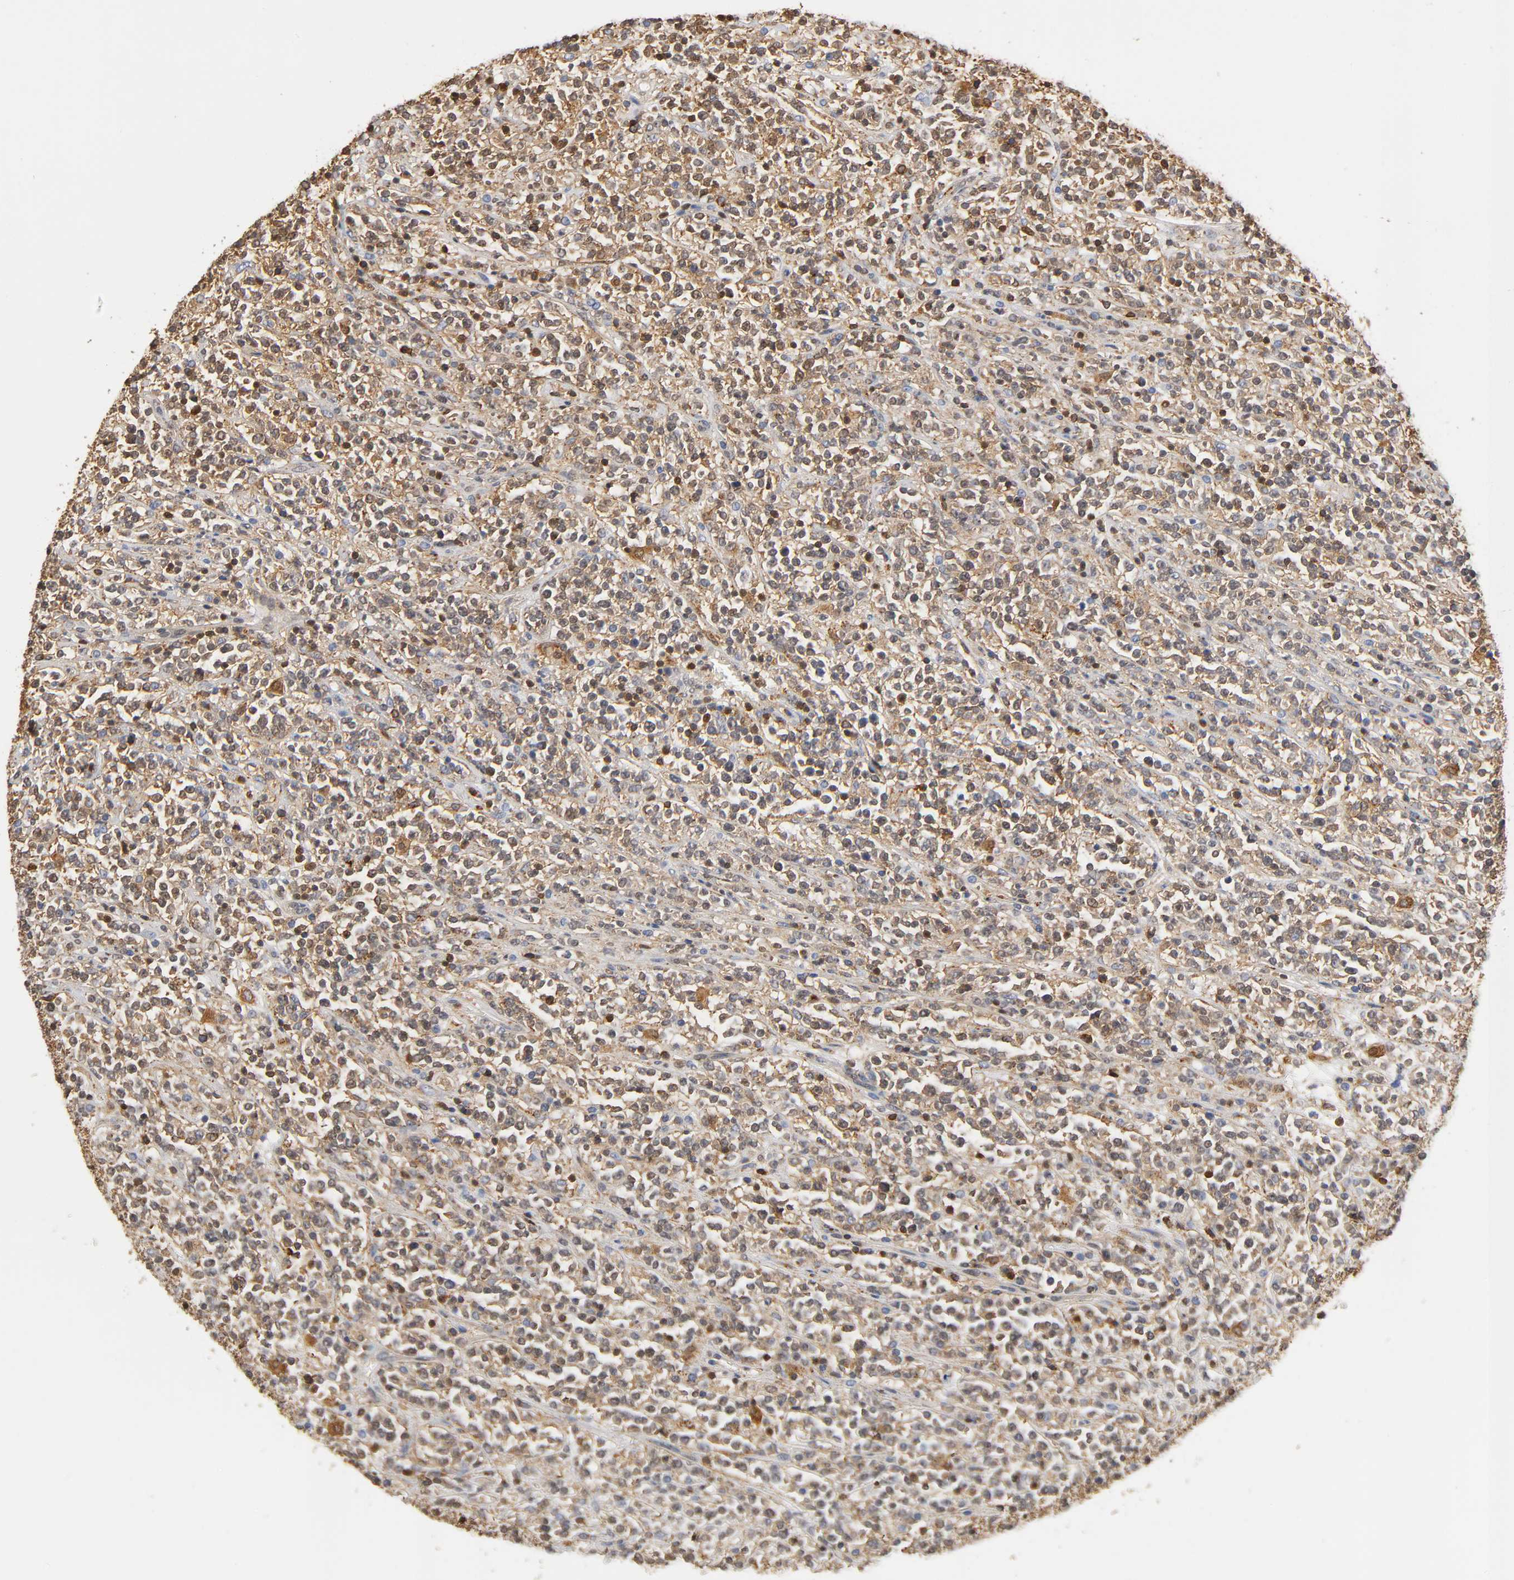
{"staining": {"intensity": "moderate", "quantity": "25%-75%", "location": "cytoplasmic/membranous,nuclear"}, "tissue": "lymphoma", "cell_type": "Tumor cells", "image_type": "cancer", "snomed": [{"axis": "morphology", "description": "Malignant lymphoma, non-Hodgkin's type, High grade"}, {"axis": "topography", "description": "Soft tissue"}], "caption": "Immunohistochemical staining of lymphoma displays medium levels of moderate cytoplasmic/membranous and nuclear protein staining in approximately 25%-75% of tumor cells.", "gene": "ANXA11", "patient": {"sex": "male", "age": 18}}